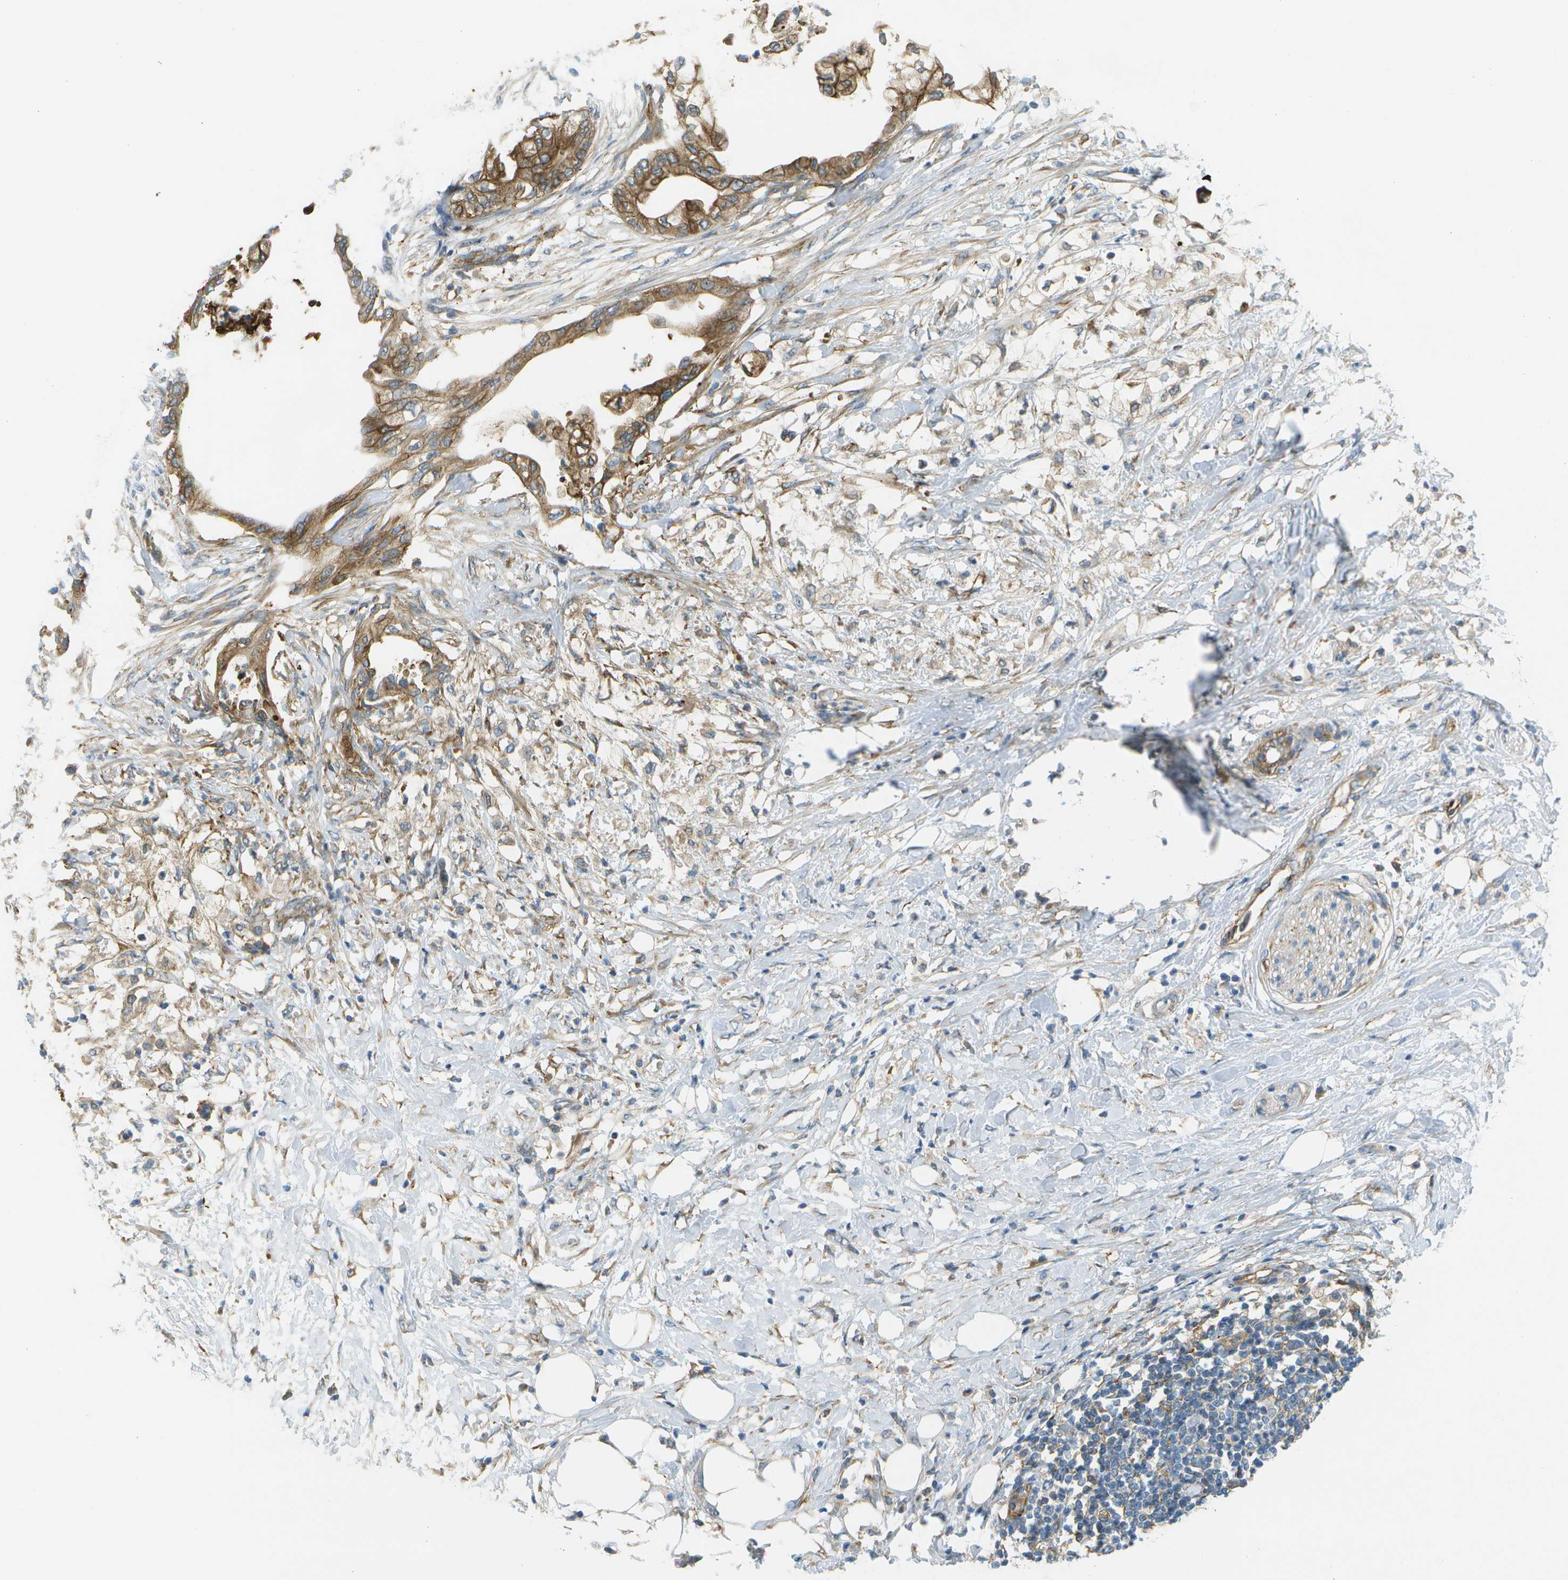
{"staining": {"intensity": "moderate", "quantity": ">75%", "location": "cytoplasmic/membranous"}, "tissue": "pancreatic cancer", "cell_type": "Tumor cells", "image_type": "cancer", "snomed": [{"axis": "morphology", "description": "Normal tissue, NOS"}, {"axis": "morphology", "description": "Adenocarcinoma, NOS"}, {"axis": "topography", "description": "Pancreas"}, {"axis": "topography", "description": "Duodenum"}], "caption": "Moderate cytoplasmic/membranous protein staining is present in approximately >75% of tumor cells in pancreatic cancer. The staining was performed using DAB (3,3'-diaminobenzidine) to visualize the protein expression in brown, while the nuclei were stained in blue with hematoxylin (Magnification: 20x).", "gene": "WNK2", "patient": {"sex": "female", "age": 60}}